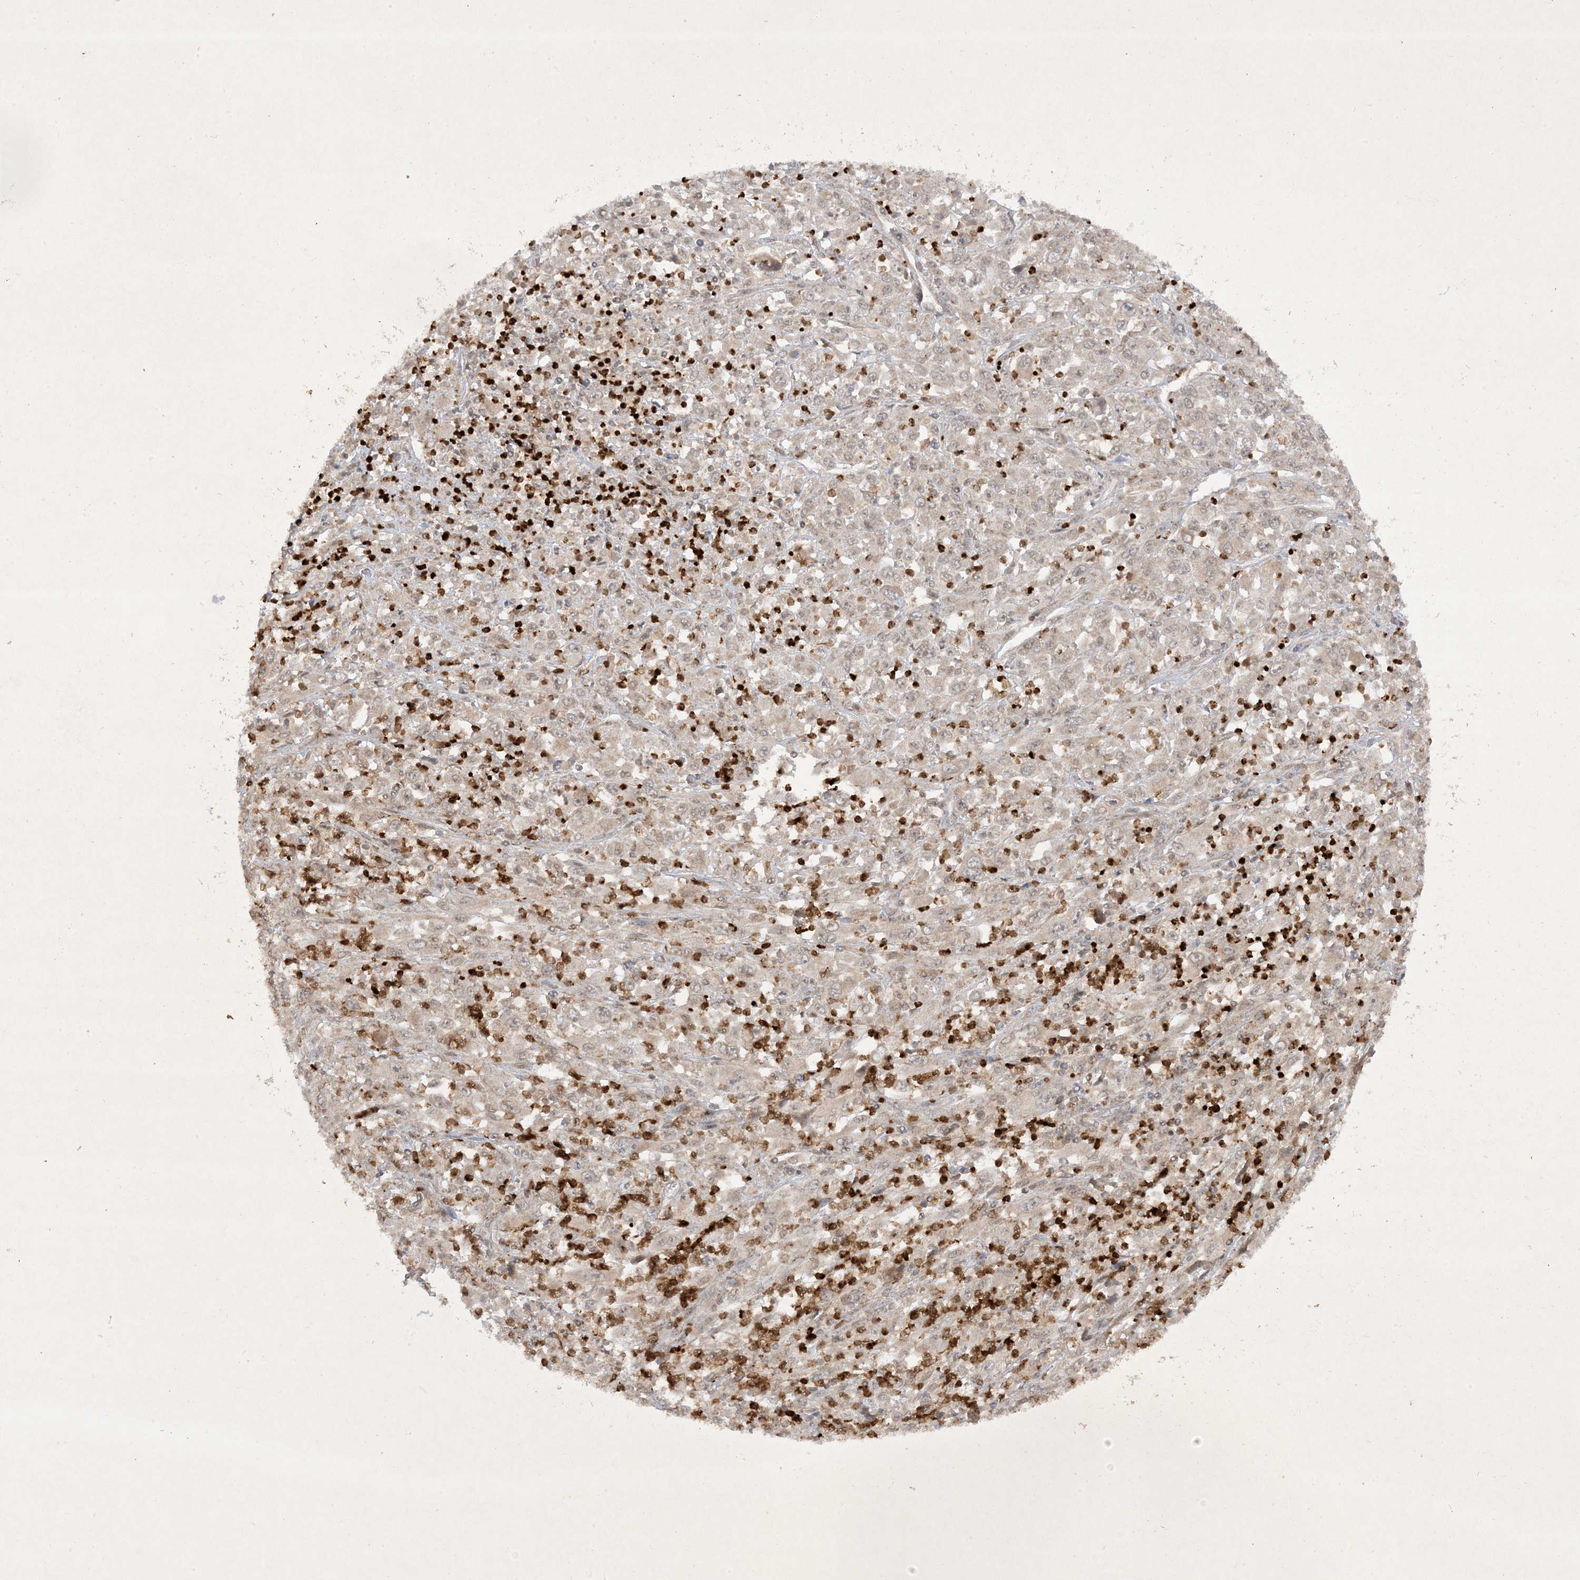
{"staining": {"intensity": "negative", "quantity": "none", "location": "none"}, "tissue": "melanoma", "cell_type": "Tumor cells", "image_type": "cancer", "snomed": [{"axis": "morphology", "description": "Malignant melanoma, Metastatic site"}, {"axis": "topography", "description": "Skin"}], "caption": "This is an immunohistochemistry histopathology image of malignant melanoma (metastatic site). There is no positivity in tumor cells.", "gene": "ZNF213", "patient": {"sex": "female", "age": 56}}